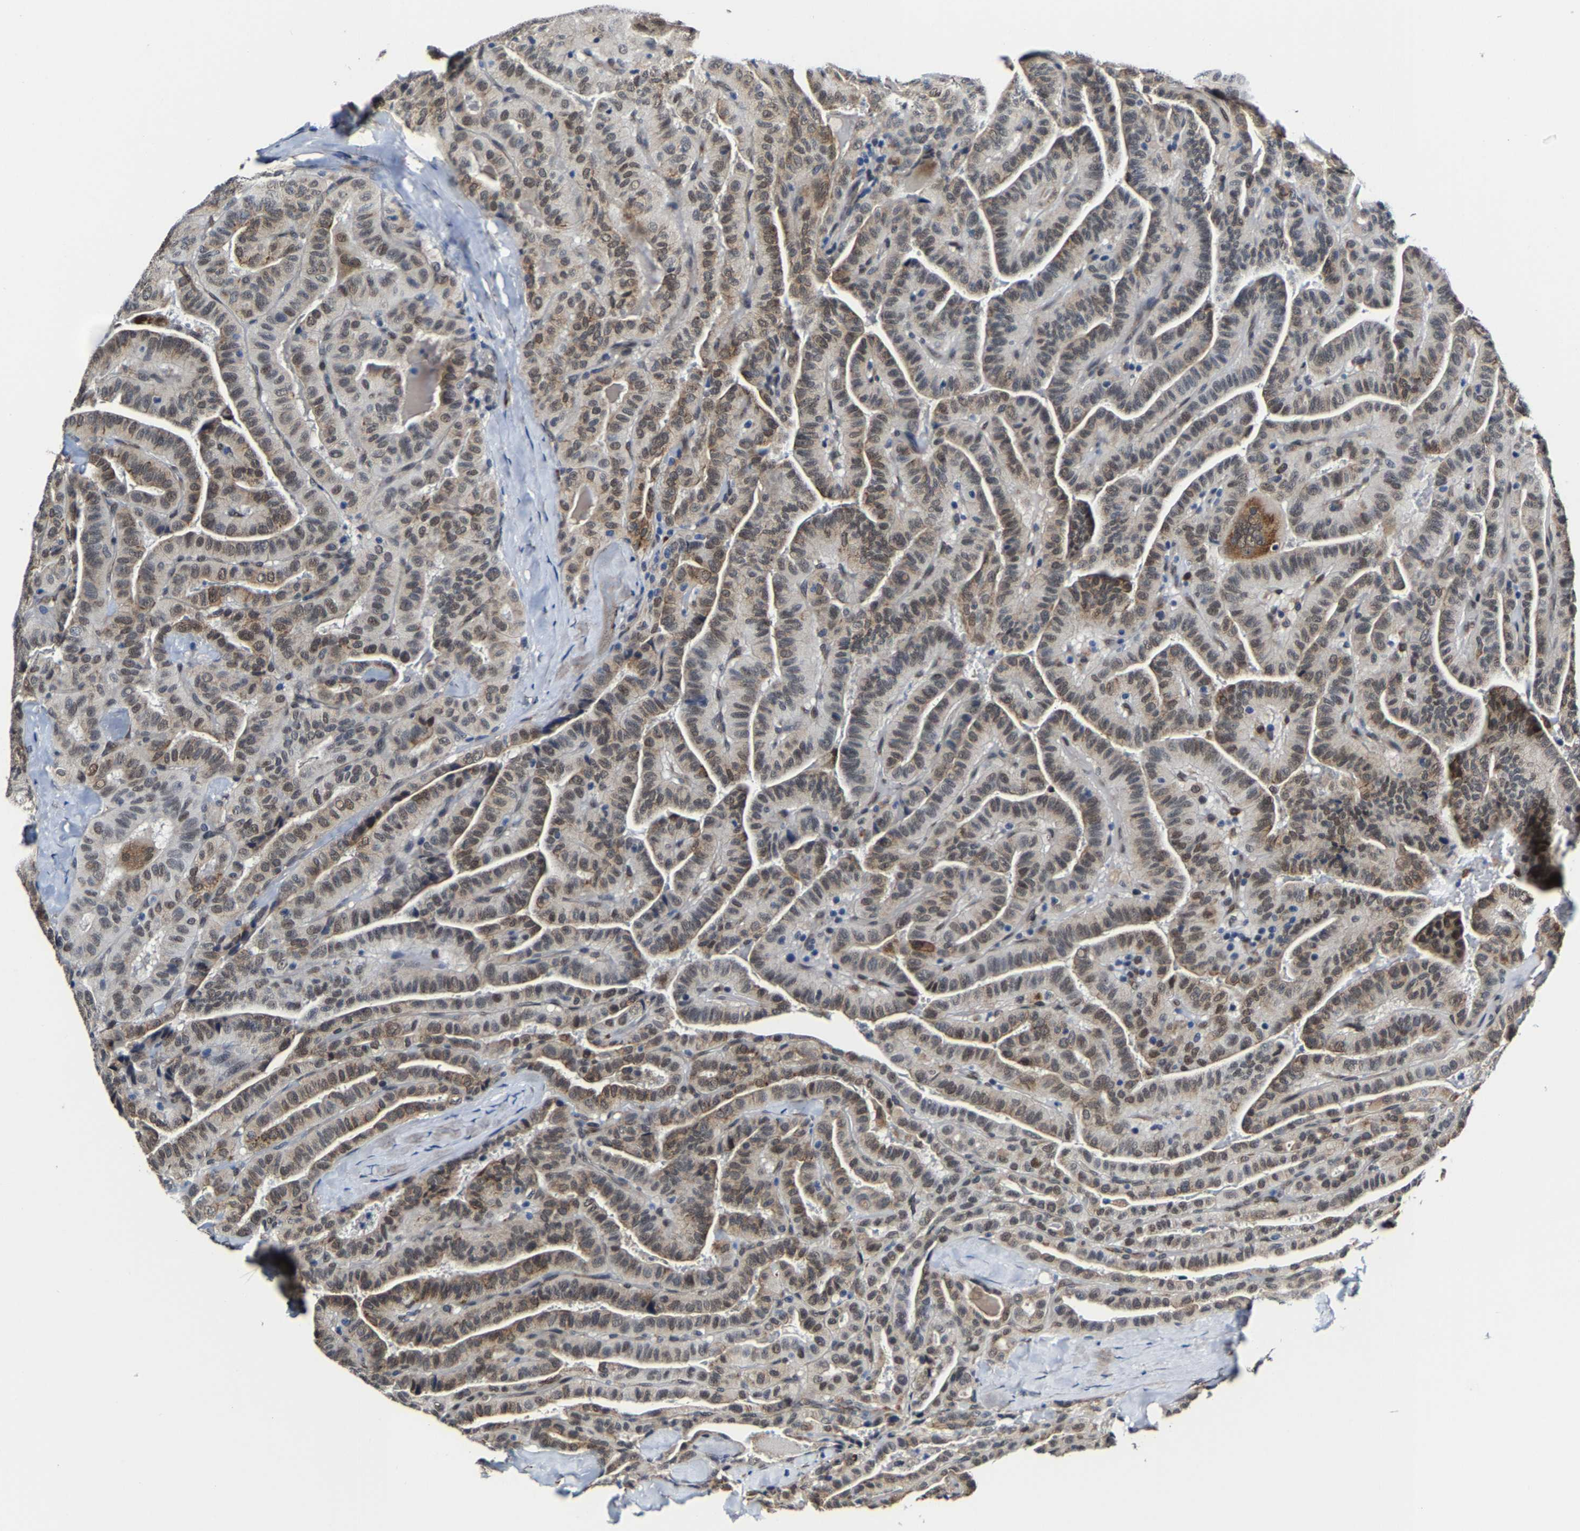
{"staining": {"intensity": "moderate", "quantity": "25%-75%", "location": "cytoplasmic/membranous,nuclear"}, "tissue": "thyroid cancer", "cell_type": "Tumor cells", "image_type": "cancer", "snomed": [{"axis": "morphology", "description": "Papillary adenocarcinoma, NOS"}, {"axis": "topography", "description": "Thyroid gland"}], "caption": "Thyroid cancer (papillary adenocarcinoma) stained with immunohistochemistry (IHC) exhibits moderate cytoplasmic/membranous and nuclear positivity in approximately 25%-75% of tumor cells.", "gene": "METTL1", "patient": {"sex": "male", "age": 77}}